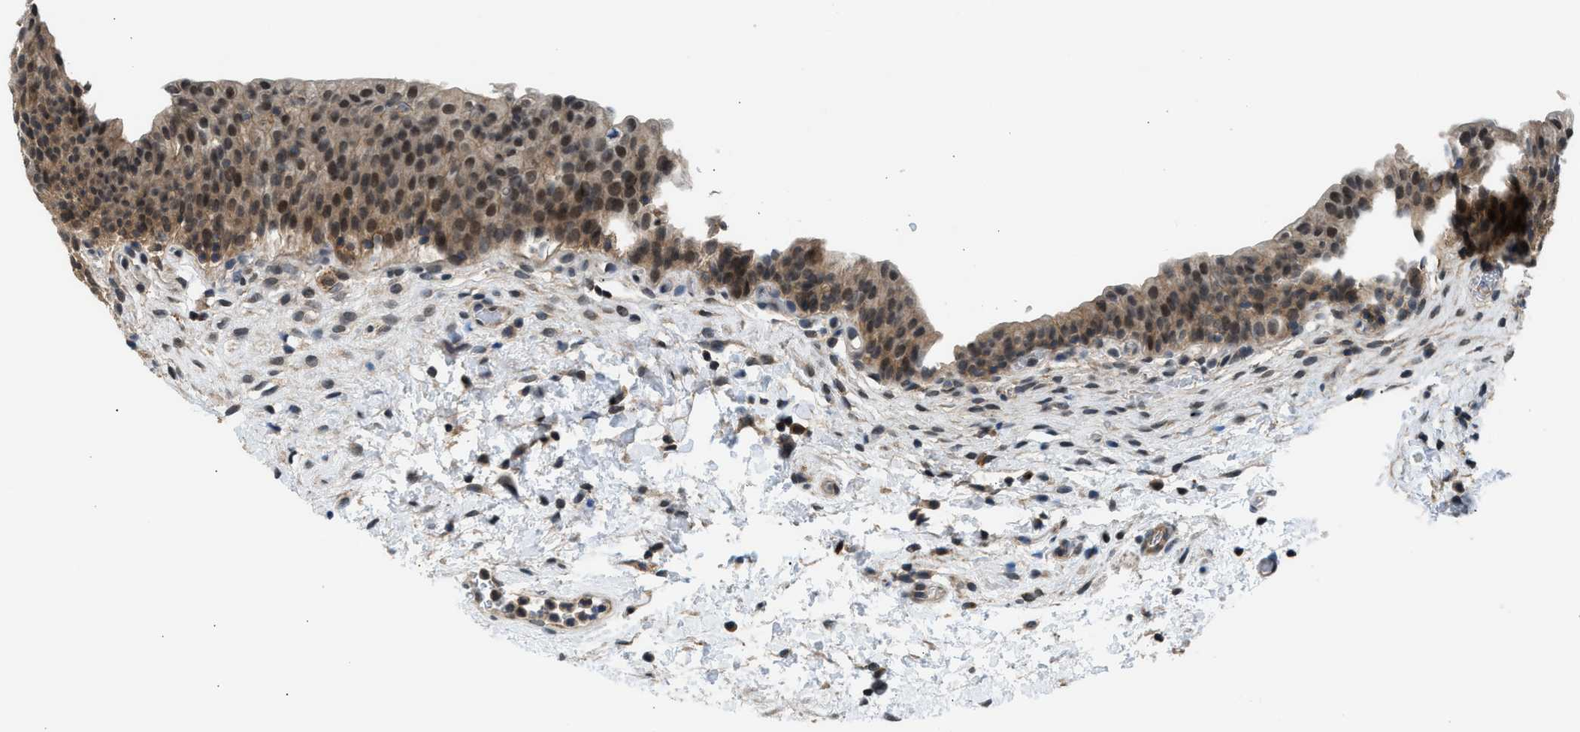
{"staining": {"intensity": "moderate", "quantity": ">75%", "location": "cytoplasmic/membranous,nuclear"}, "tissue": "urinary bladder", "cell_type": "Urothelial cells", "image_type": "normal", "snomed": [{"axis": "morphology", "description": "Normal tissue, NOS"}, {"axis": "topography", "description": "Urinary bladder"}], "caption": "A medium amount of moderate cytoplasmic/membranous,nuclear positivity is appreciated in approximately >75% of urothelial cells in unremarkable urinary bladder.", "gene": "MTMR1", "patient": {"sex": "male", "age": 37}}